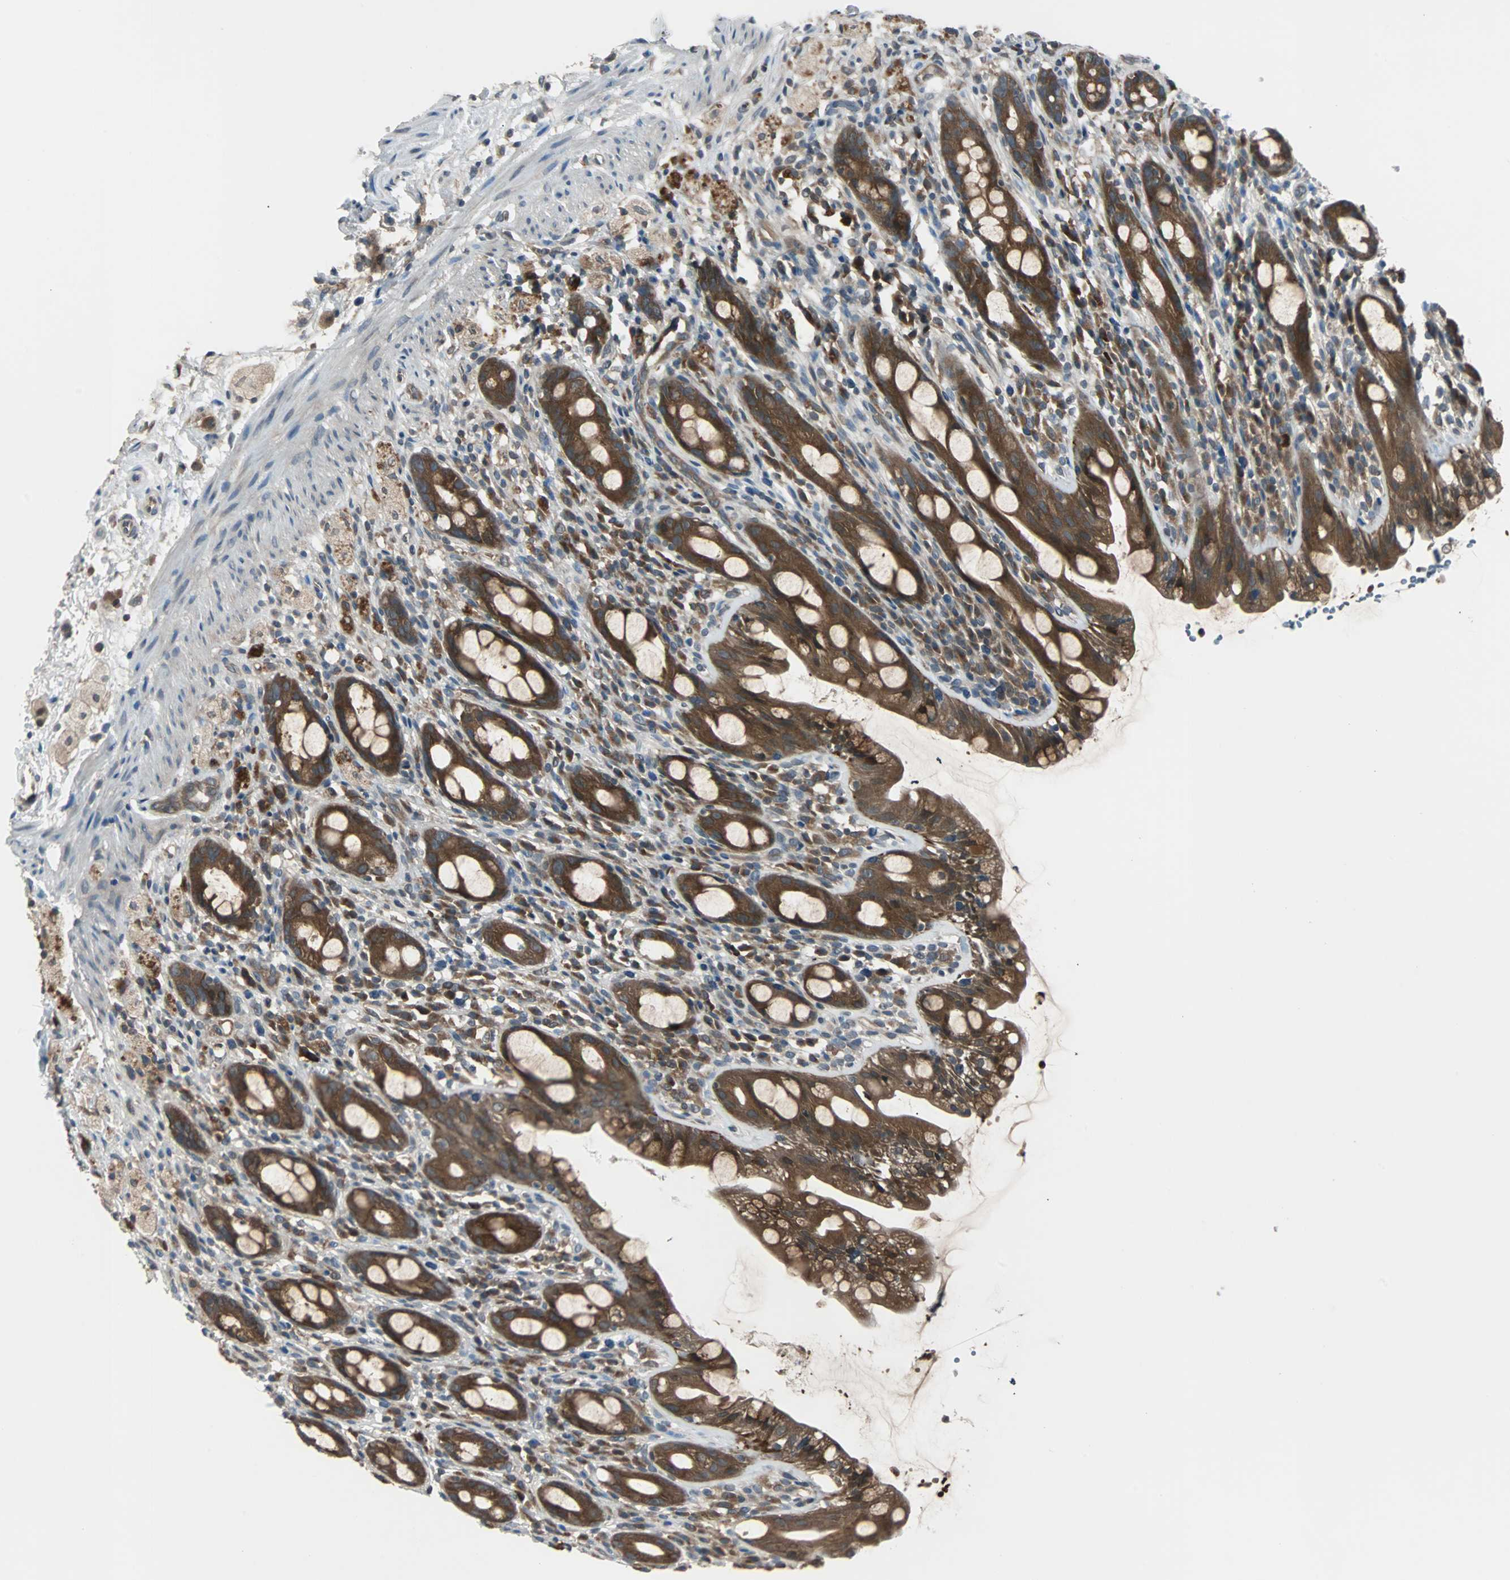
{"staining": {"intensity": "strong", "quantity": ">75%", "location": "cytoplasmic/membranous"}, "tissue": "rectum", "cell_type": "Glandular cells", "image_type": "normal", "snomed": [{"axis": "morphology", "description": "Normal tissue, NOS"}, {"axis": "topography", "description": "Rectum"}], "caption": "High-power microscopy captured an immunohistochemistry (IHC) histopathology image of benign rectum, revealing strong cytoplasmic/membranous positivity in approximately >75% of glandular cells.", "gene": "ARF1", "patient": {"sex": "male", "age": 44}}